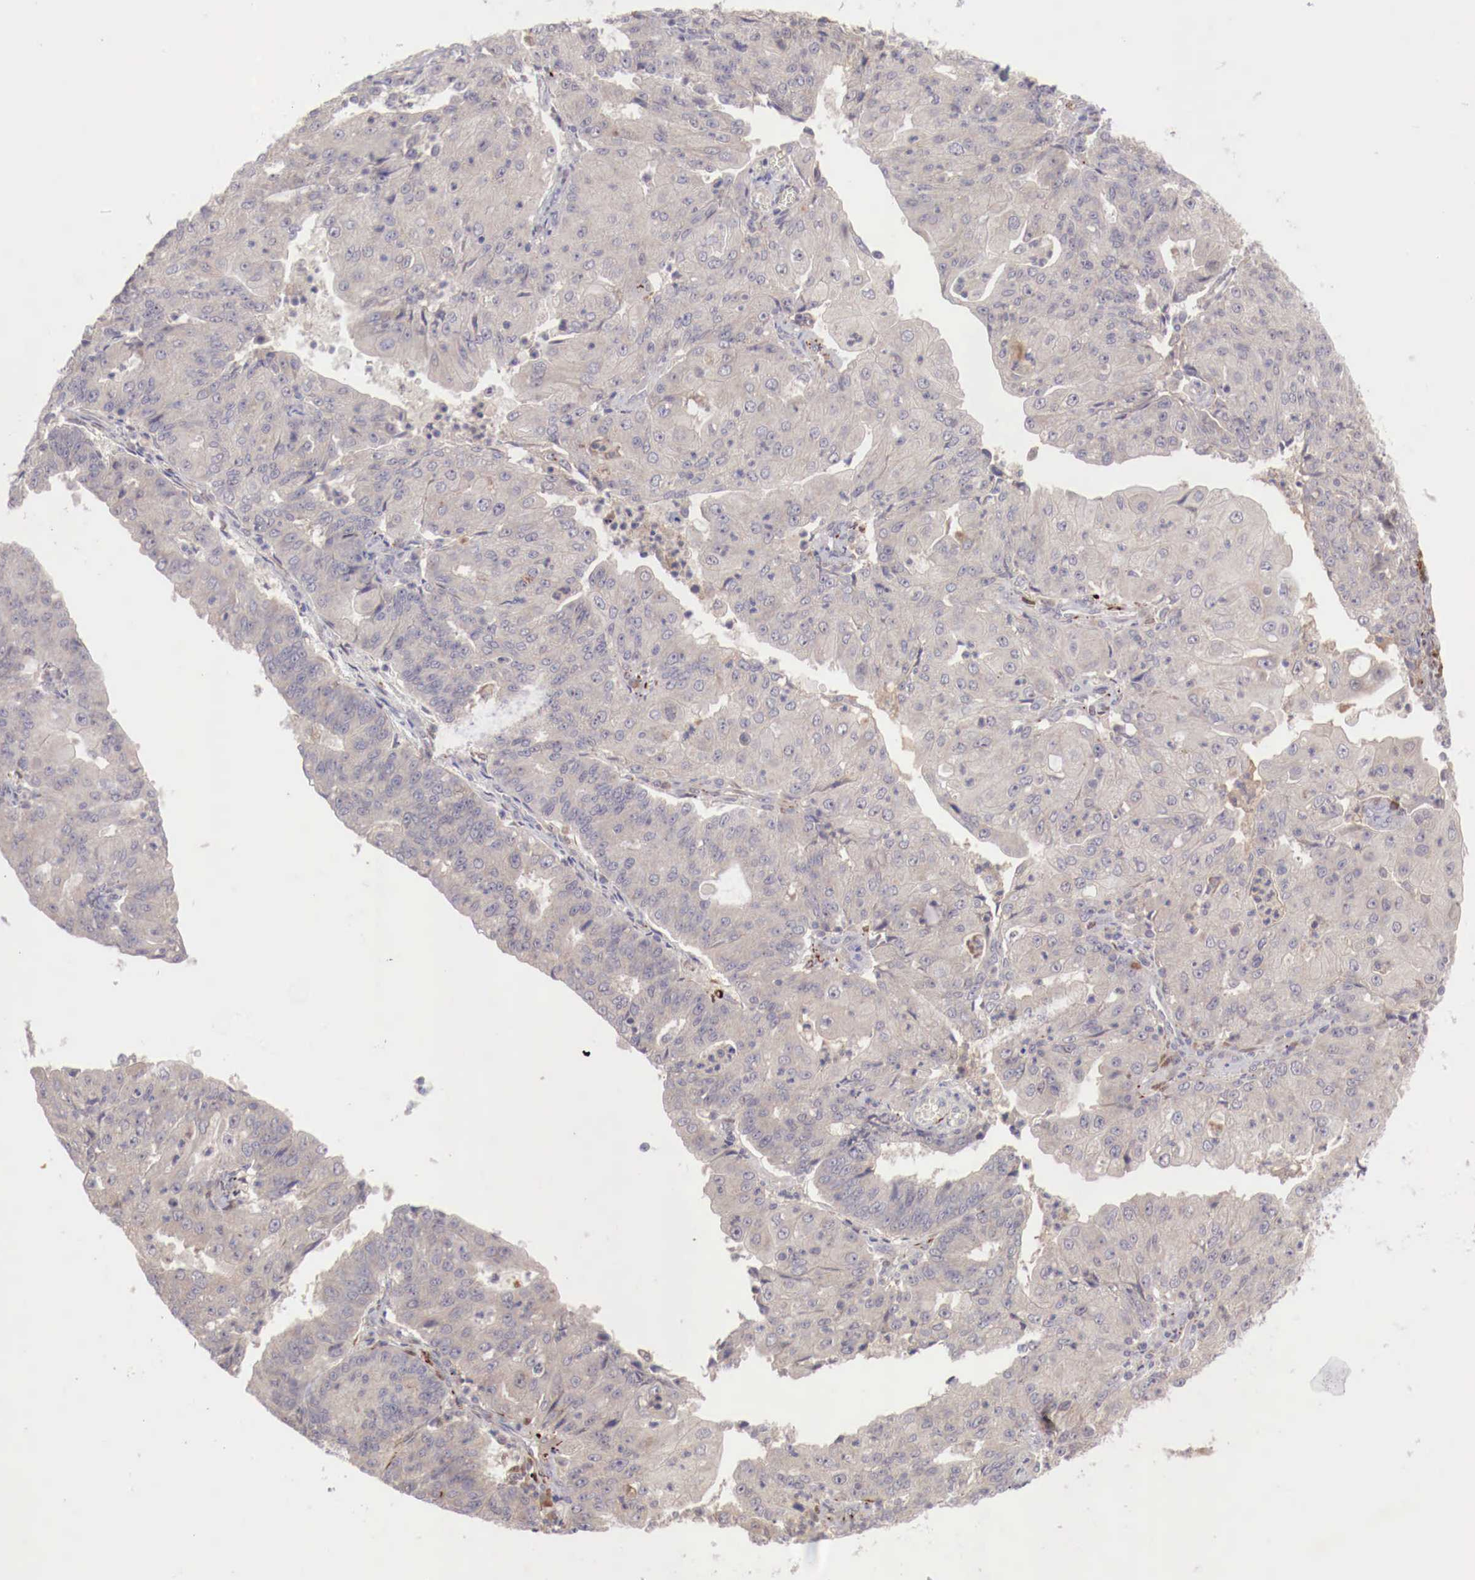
{"staining": {"intensity": "negative", "quantity": "none", "location": "none"}, "tissue": "endometrial cancer", "cell_type": "Tumor cells", "image_type": "cancer", "snomed": [{"axis": "morphology", "description": "Adenocarcinoma, NOS"}, {"axis": "topography", "description": "Endometrium"}], "caption": "IHC histopathology image of human endometrial cancer (adenocarcinoma) stained for a protein (brown), which exhibits no expression in tumor cells. (DAB immunohistochemistry (IHC) visualized using brightfield microscopy, high magnification).", "gene": "WT1", "patient": {"sex": "female", "age": 56}}